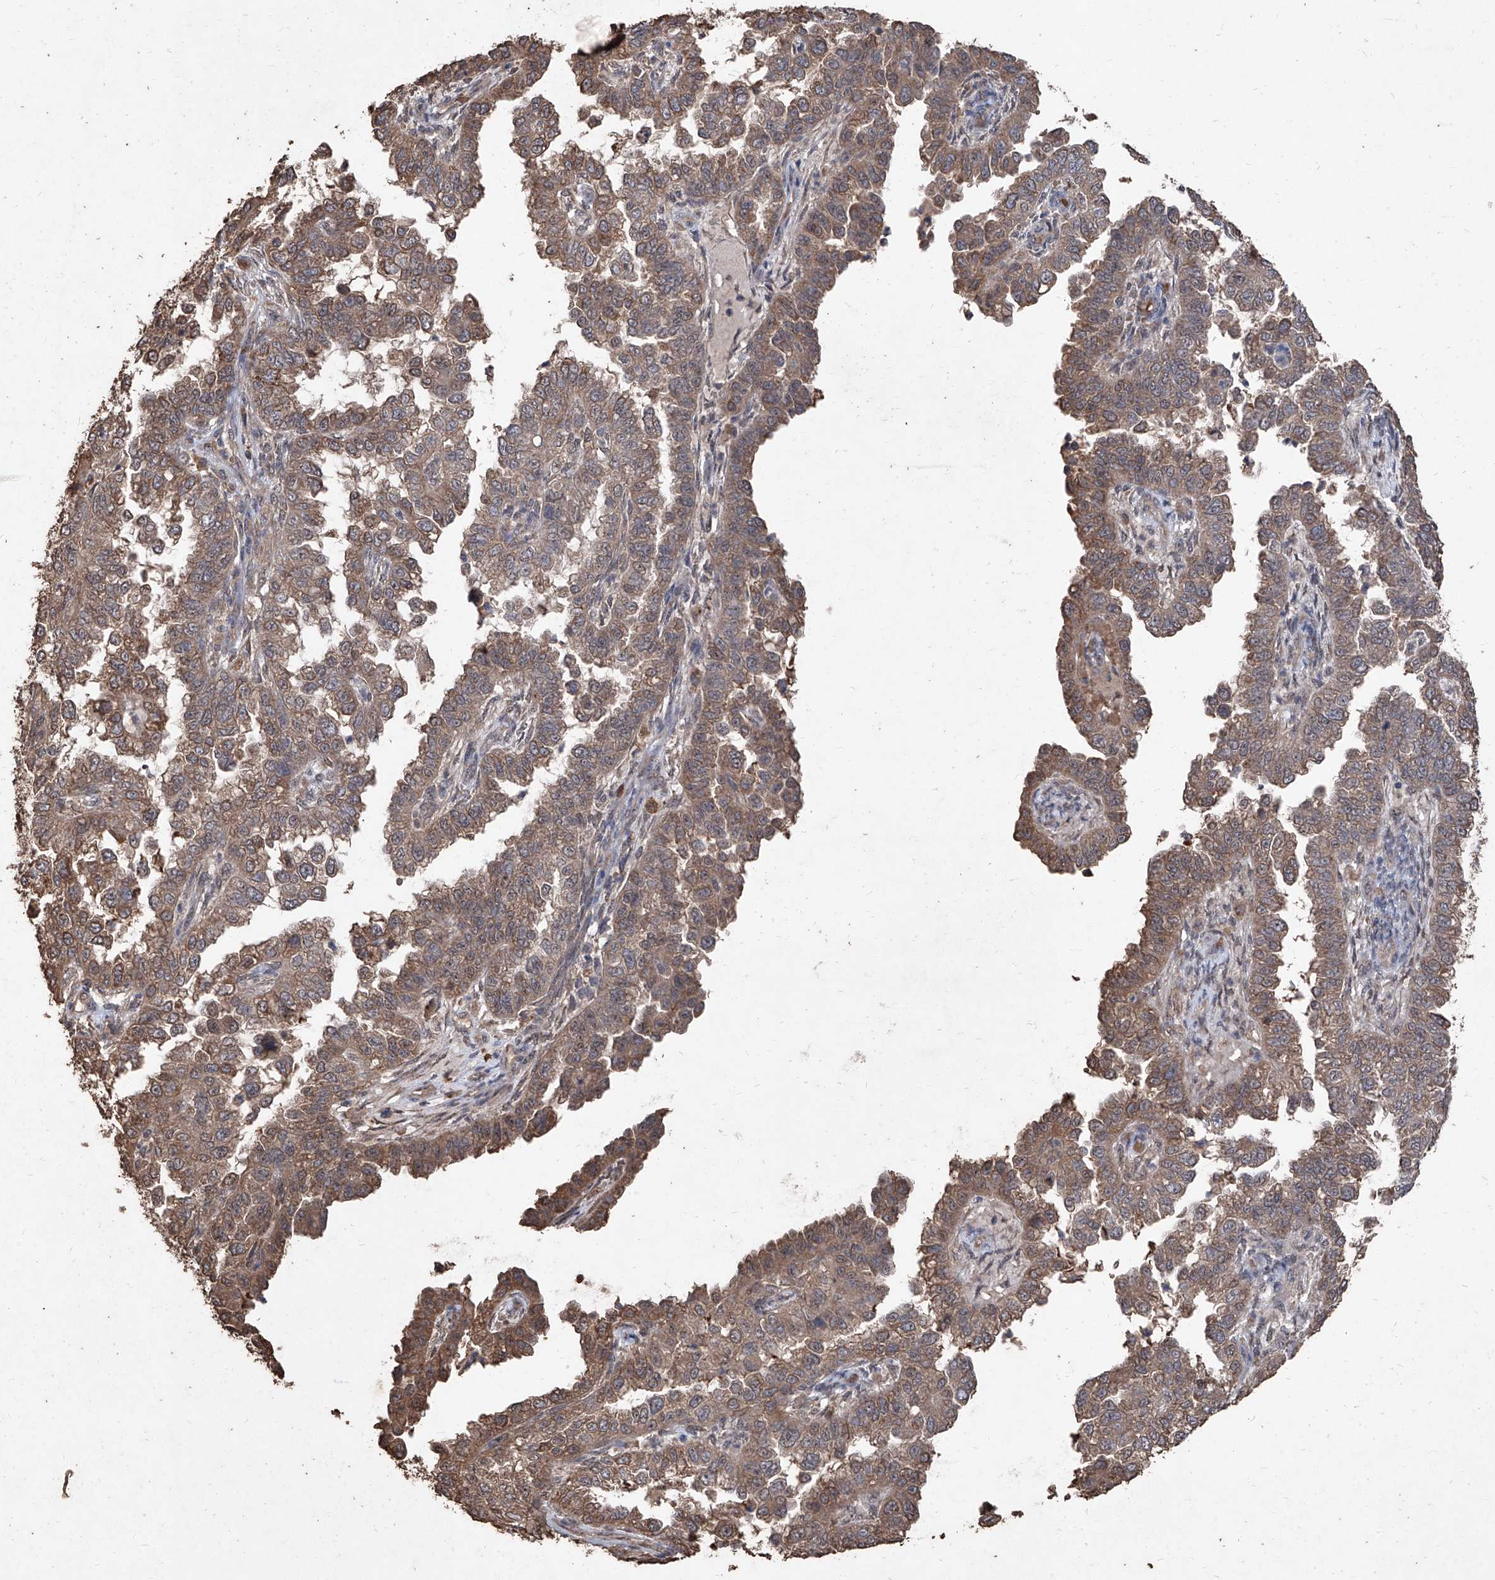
{"staining": {"intensity": "moderate", "quantity": ">75%", "location": "cytoplasmic/membranous"}, "tissue": "endometrial cancer", "cell_type": "Tumor cells", "image_type": "cancer", "snomed": [{"axis": "morphology", "description": "Adenocarcinoma, NOS"}, {"axis": "topography", "description": "Endometrium"}], "caption": "Approximately >75% of tumor cells in human endometrial cancer demonstrate moderate cytoplasmic/membranous protein expression as visualized by brown immunohistochemical staining.", "gene": "EML1", "patient": {"sex": "female", "age": 85}}